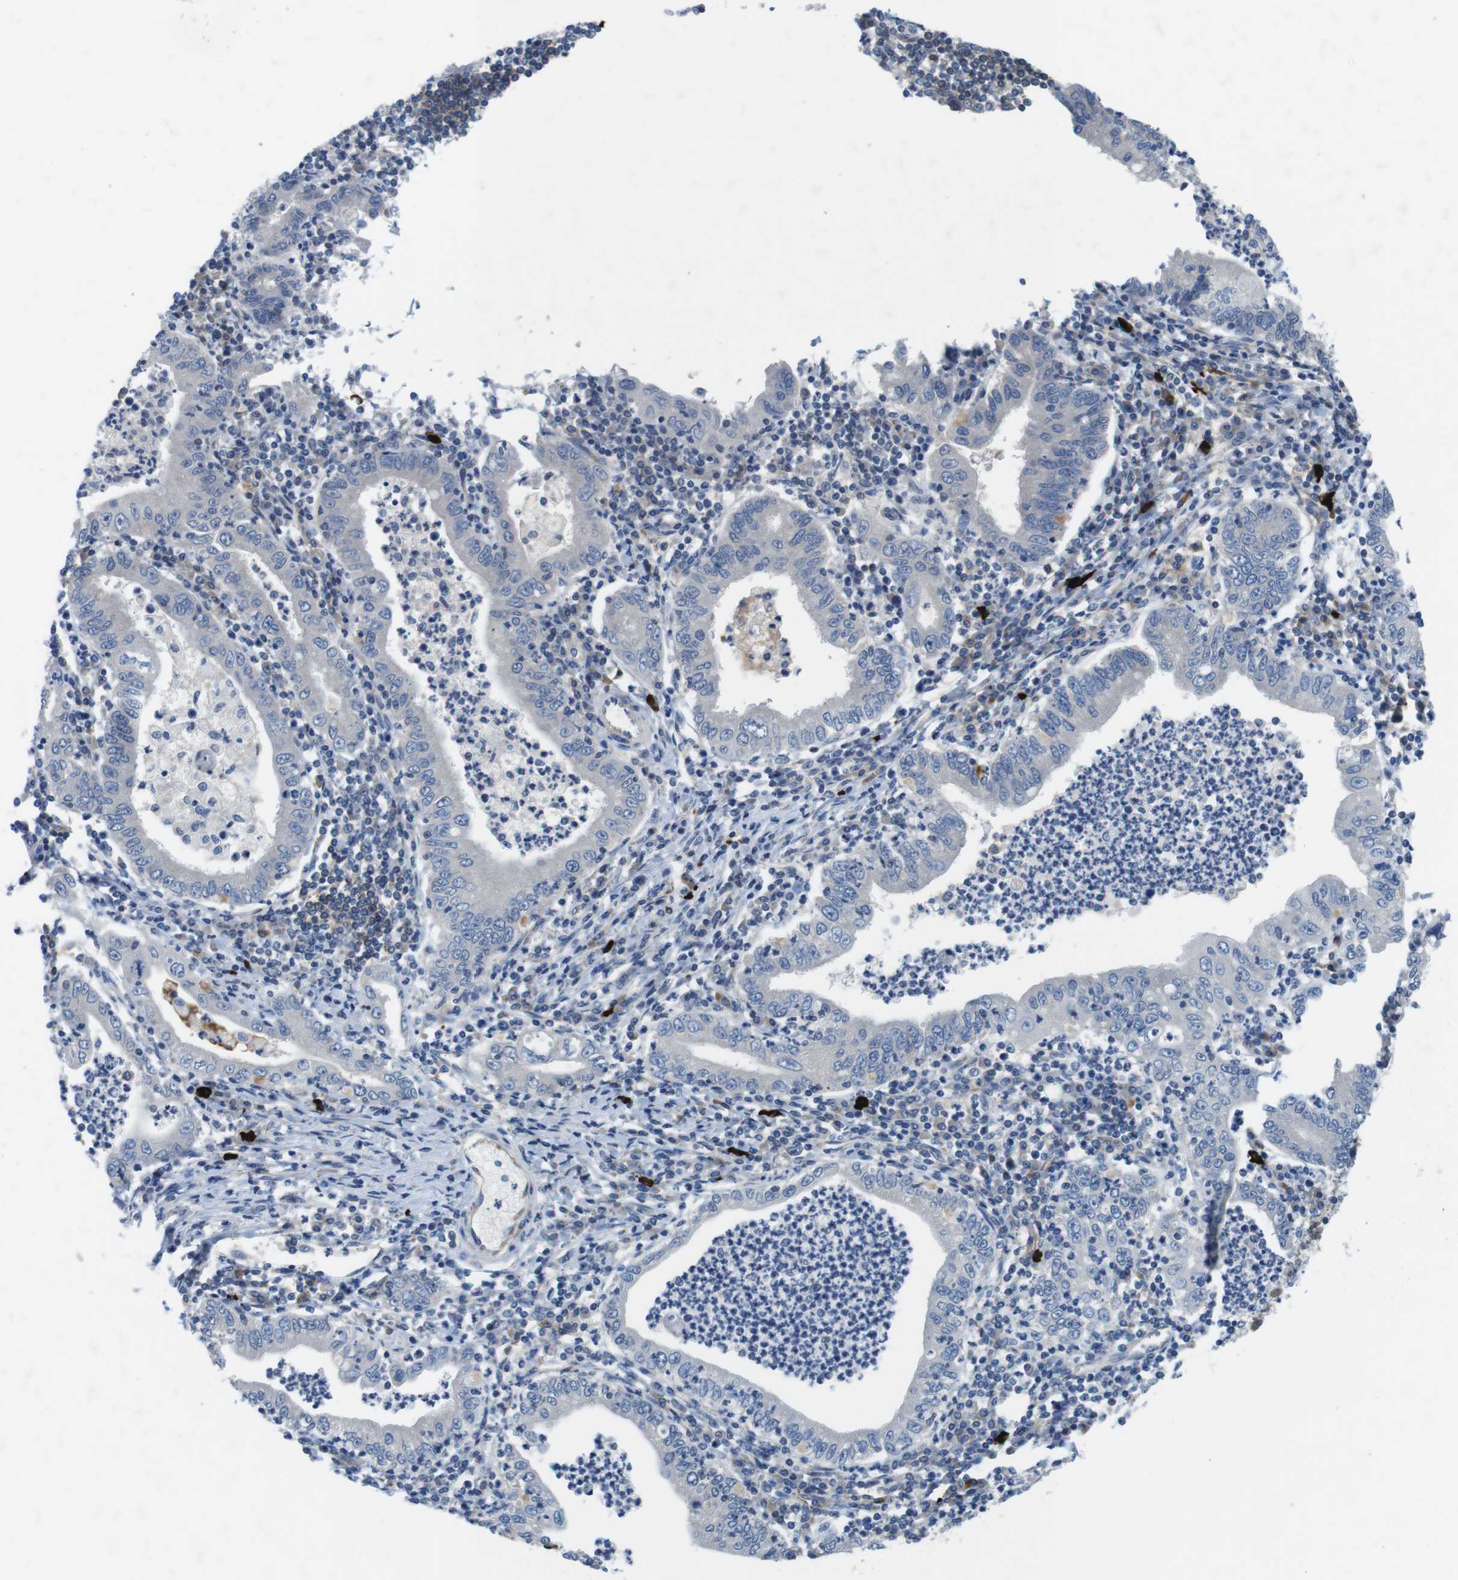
{"staining": {"intensity": "negative", "quantity": "none", "location": "none"}, "tissue": "stomach cancer", "cell_type": "Tumor cells", "image_type": "cancer", "snomed": [{"axis": "morphology", "description": "Normal tissue, NOS"}, {"axis": "morphology", "description": "Adenocarcinoma, NOS"}, {"axis": "topography", "description": "Esophagus"}, {"axis": "topography", "description": "Stomach, upper"}, {"axis": "topography", "description": "Peripheral nerve tissue"}], "caption": "A high-resolution histopathology image shows IHC staining of stomach cancer, which displays no significant expression in tumor cells.", "gene": "DCLK1", "patient": {"sex": "male", "age": 62}}